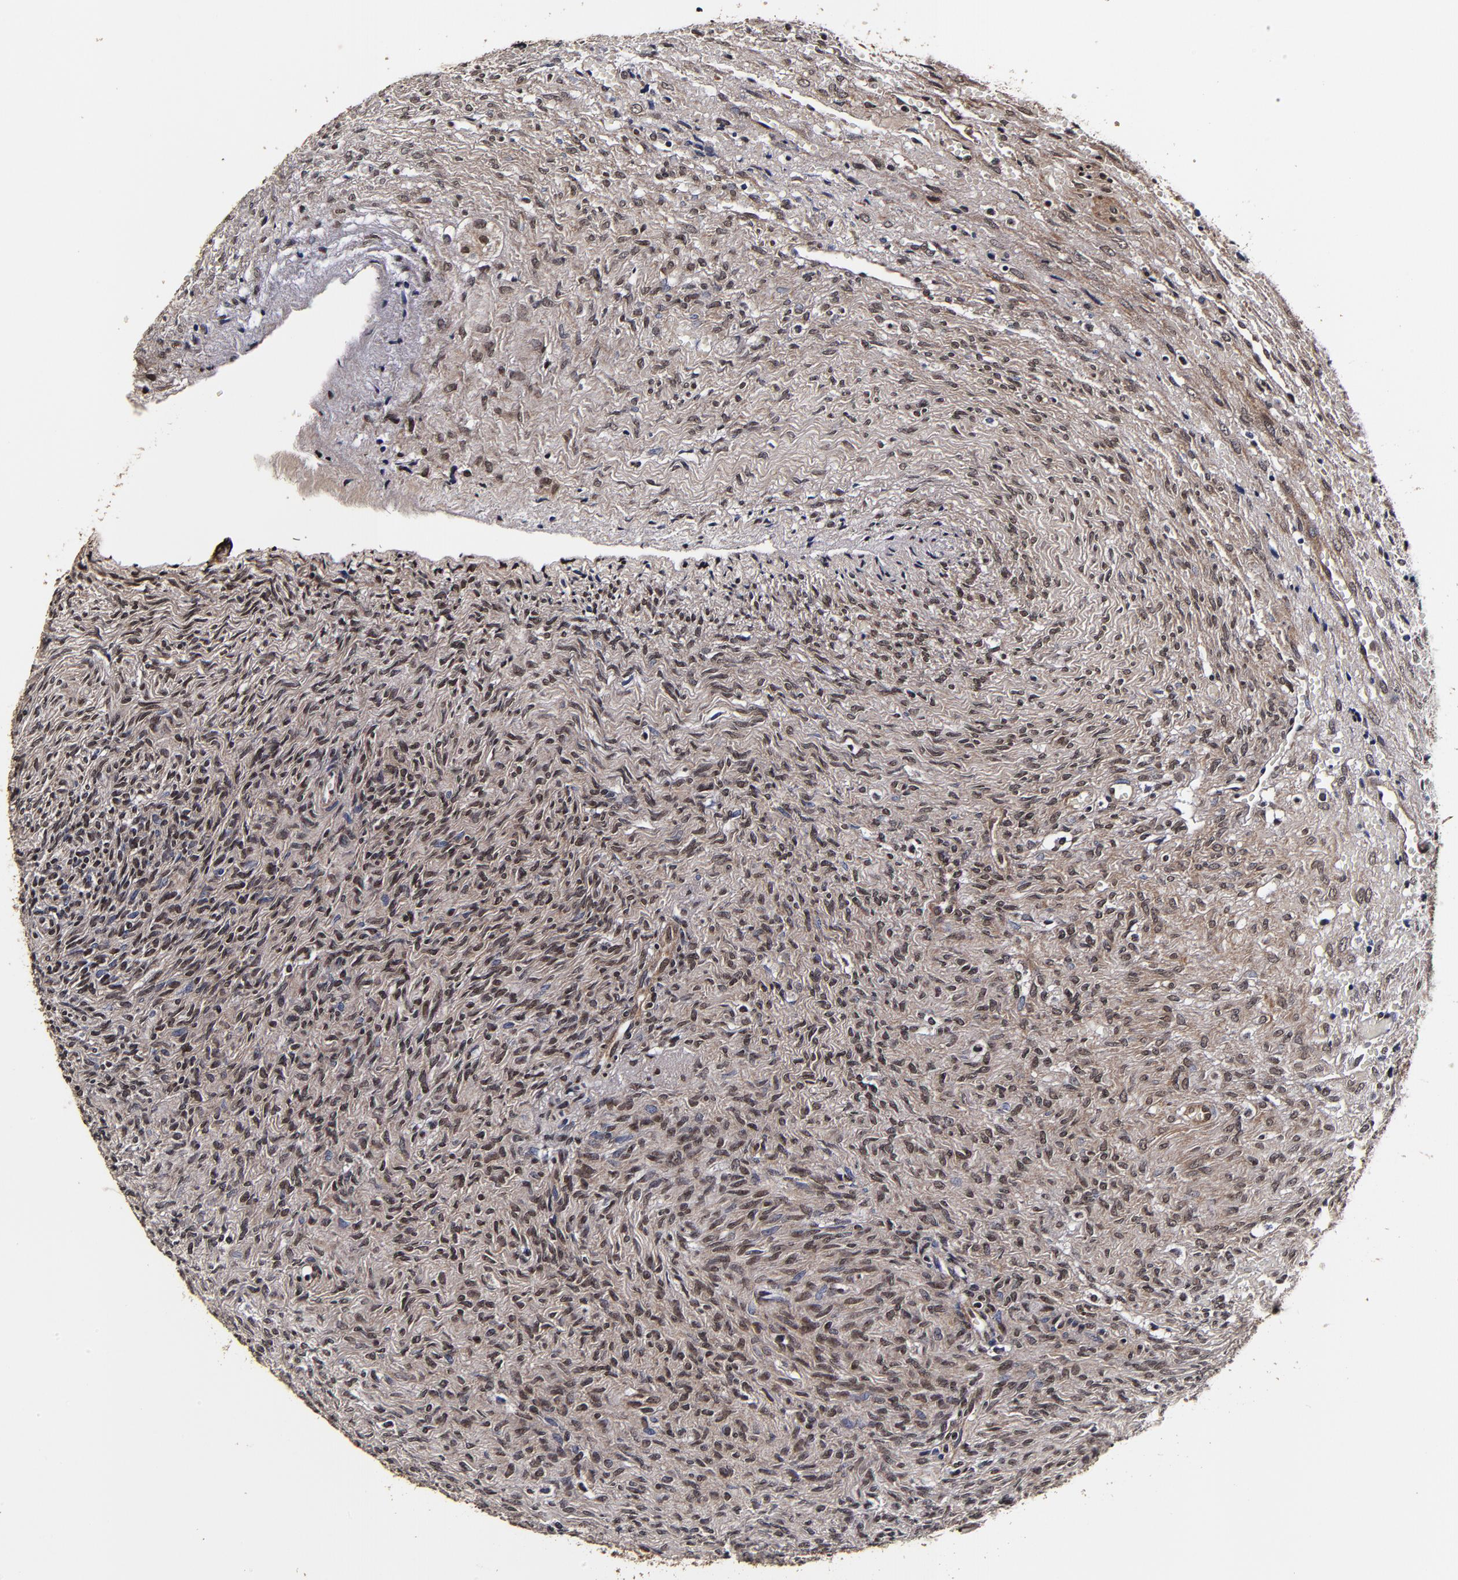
{"staining": {"intensity": "weak", "quantity": ">75%", "location": "cytoplasmic/membranous"}, "tissue": "ovary", "cell_type": "Follicle cells", "image_type": "normal", "snomed": [{"axis": "morphology", "description": "Normal tissue, NOS"}, {"axis": "topography", "description": "Ovary"}], "caption": "IHC of normal ovary demonstrates low levels of weak cytoplasmic/membranous staining in approximately >75% of follicle cells. (IHC, brightfield microscopy, high magnification).", "gene": "MMP15", "patient": {"sex": "female", "age": 56}}